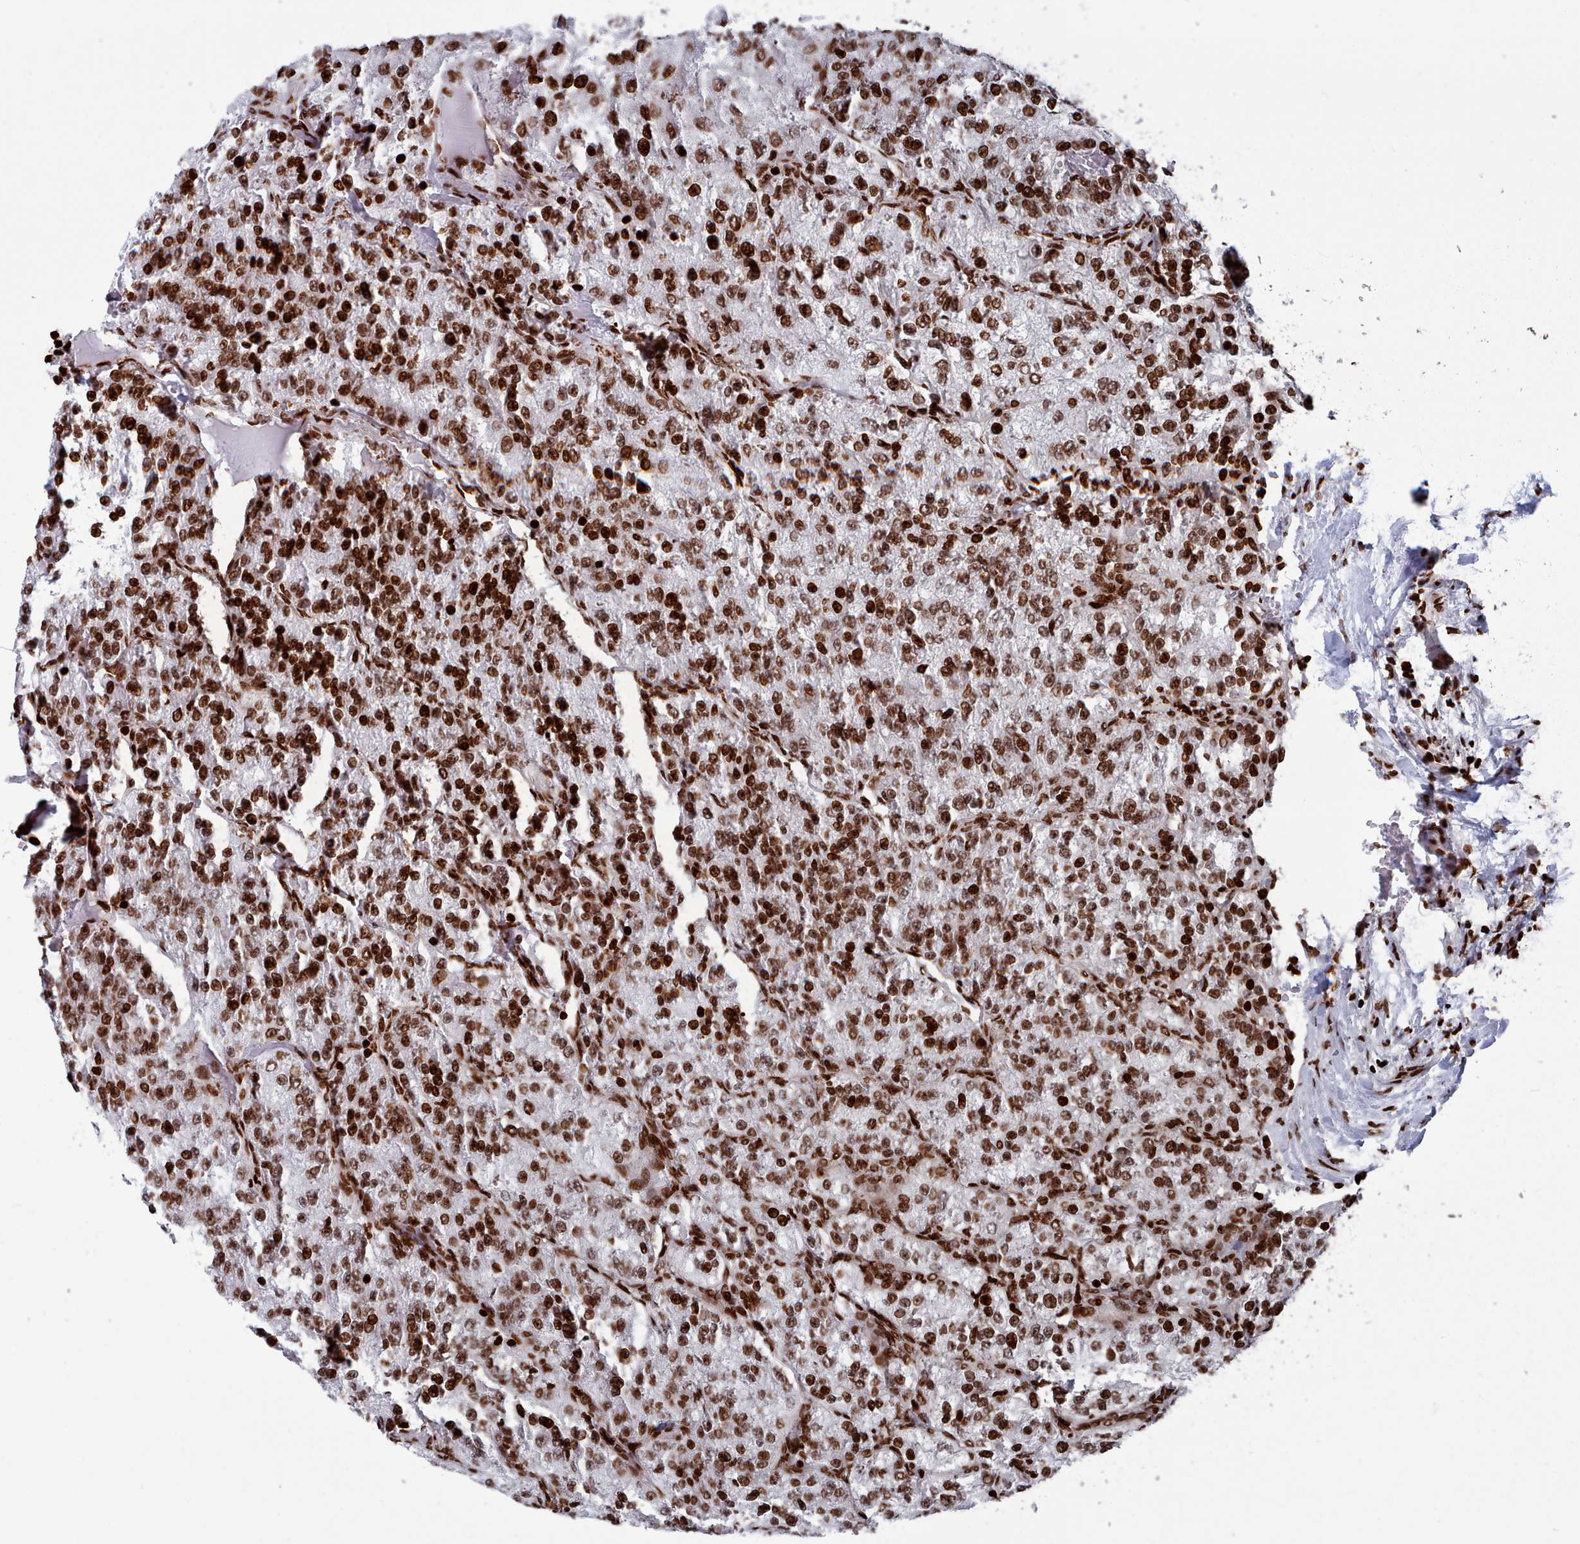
{"staining": {"intensity": "strong", "quantity": ">75%", "location": "nuclear"}, "tissue": "renal cancer", "cell_type": "Tumor cells", "image_type": "cancer", "snomed": [{"axis": "morphology", "description": "Adenocarcinoma, NOS"}, {"axis": "topography", "description": "Kidney"}], "caption": "Tumor cells exhibit strong nuclear staining in approximately >75% of cells in renal adenocarcinoma.", "gene": "PCDHB12", "patient": {"sex": "female", "age": 63}}